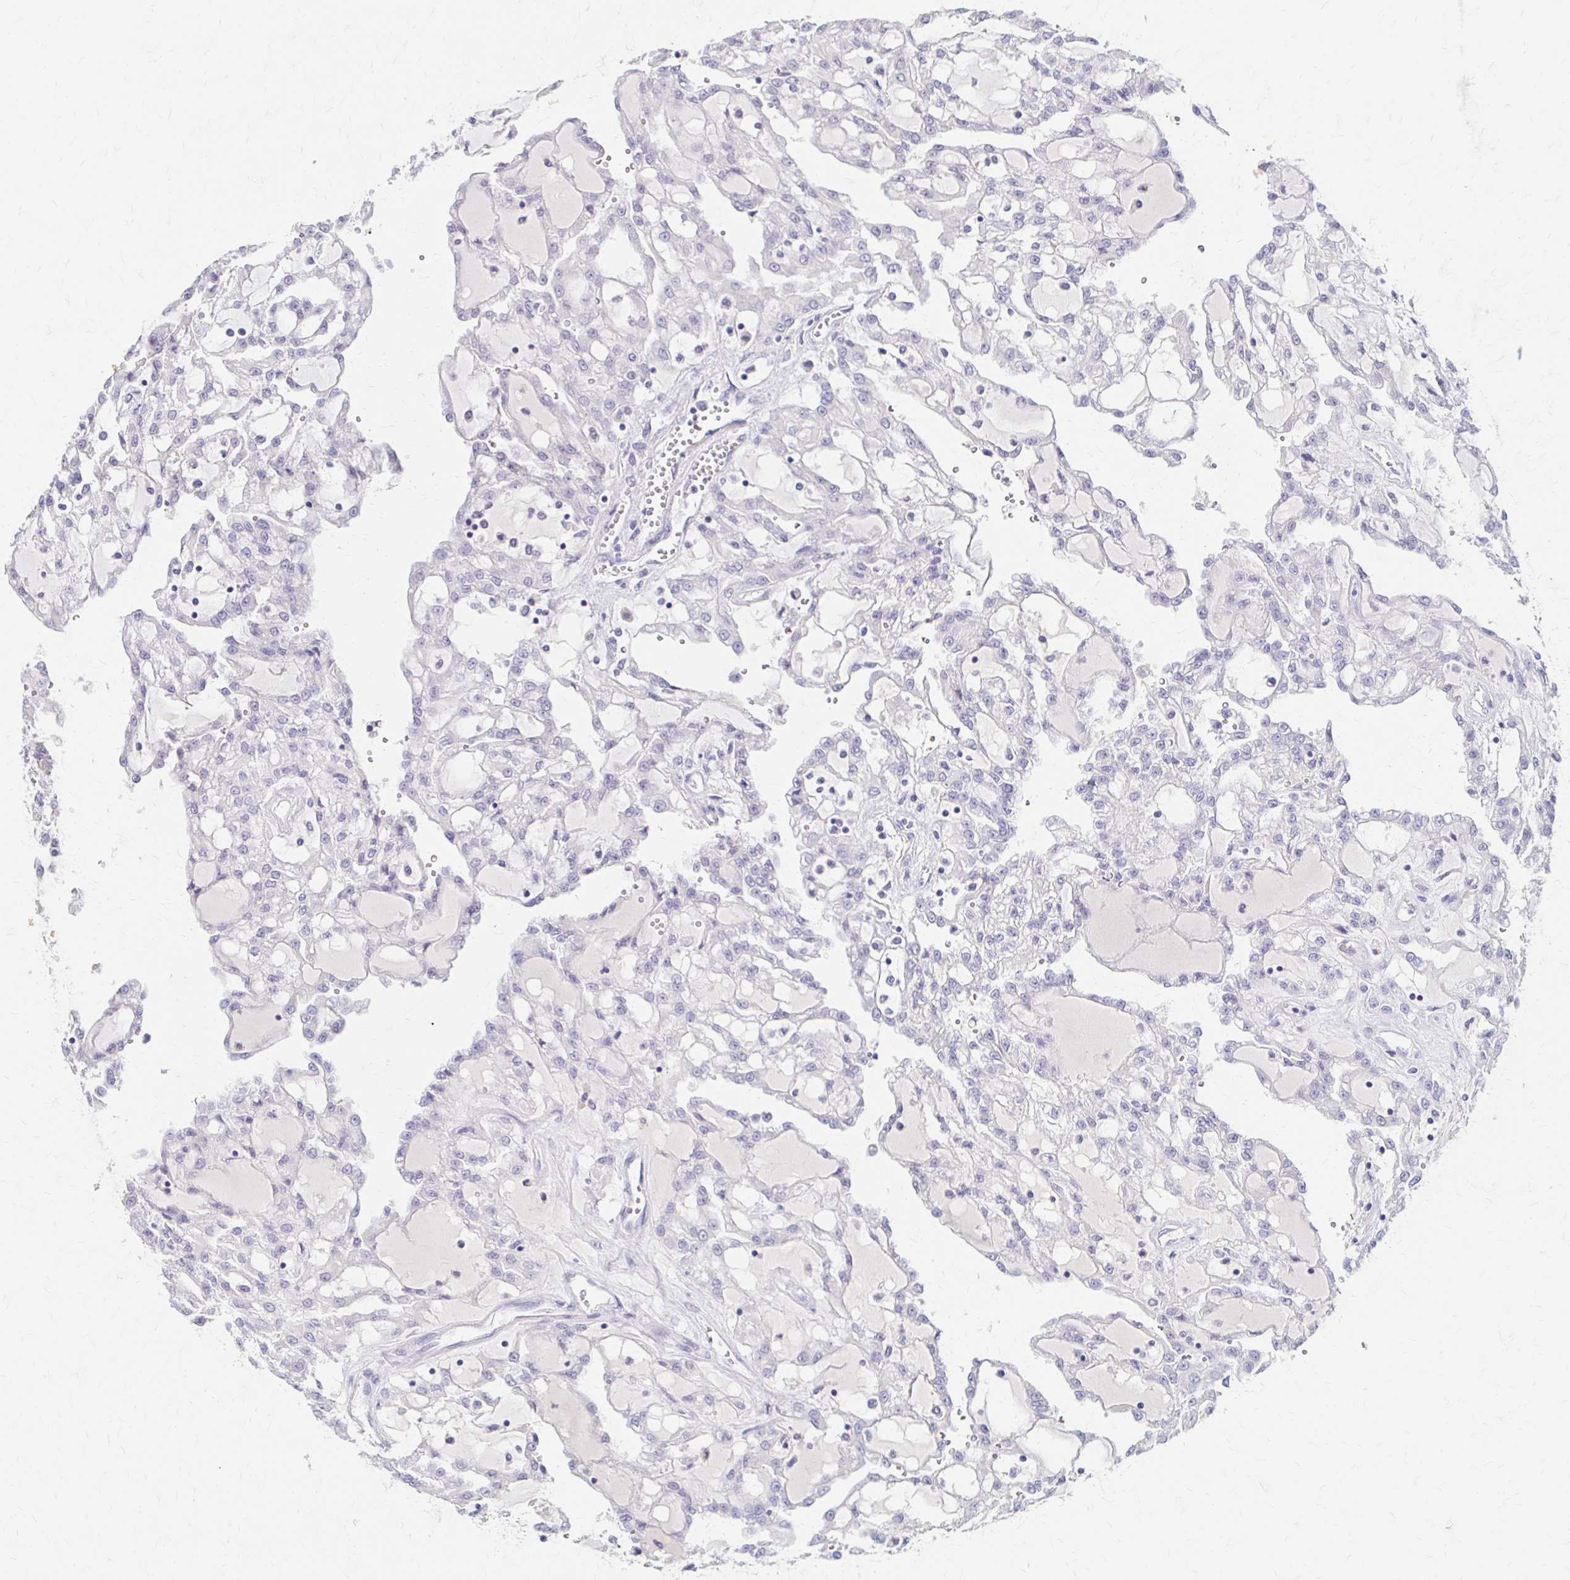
{"staining": {"intensity": "negative", "quantity": "none", "location": "none"}, "tissue": "renal cancer", "cell_type": "Tumor cells", "image_type": "cancer", "snomed": [{"axis": "morphology", "description": "Adenocarcinoma, NOS"}, {"axis": "topography", "description": "Kidney"}], "caption": "Image shows no significant protein staining in tumor cells of renal cancer (adenocarcinoma).", "gene": "AZGP1", "patient": {"sex": "male", "age": 63}}